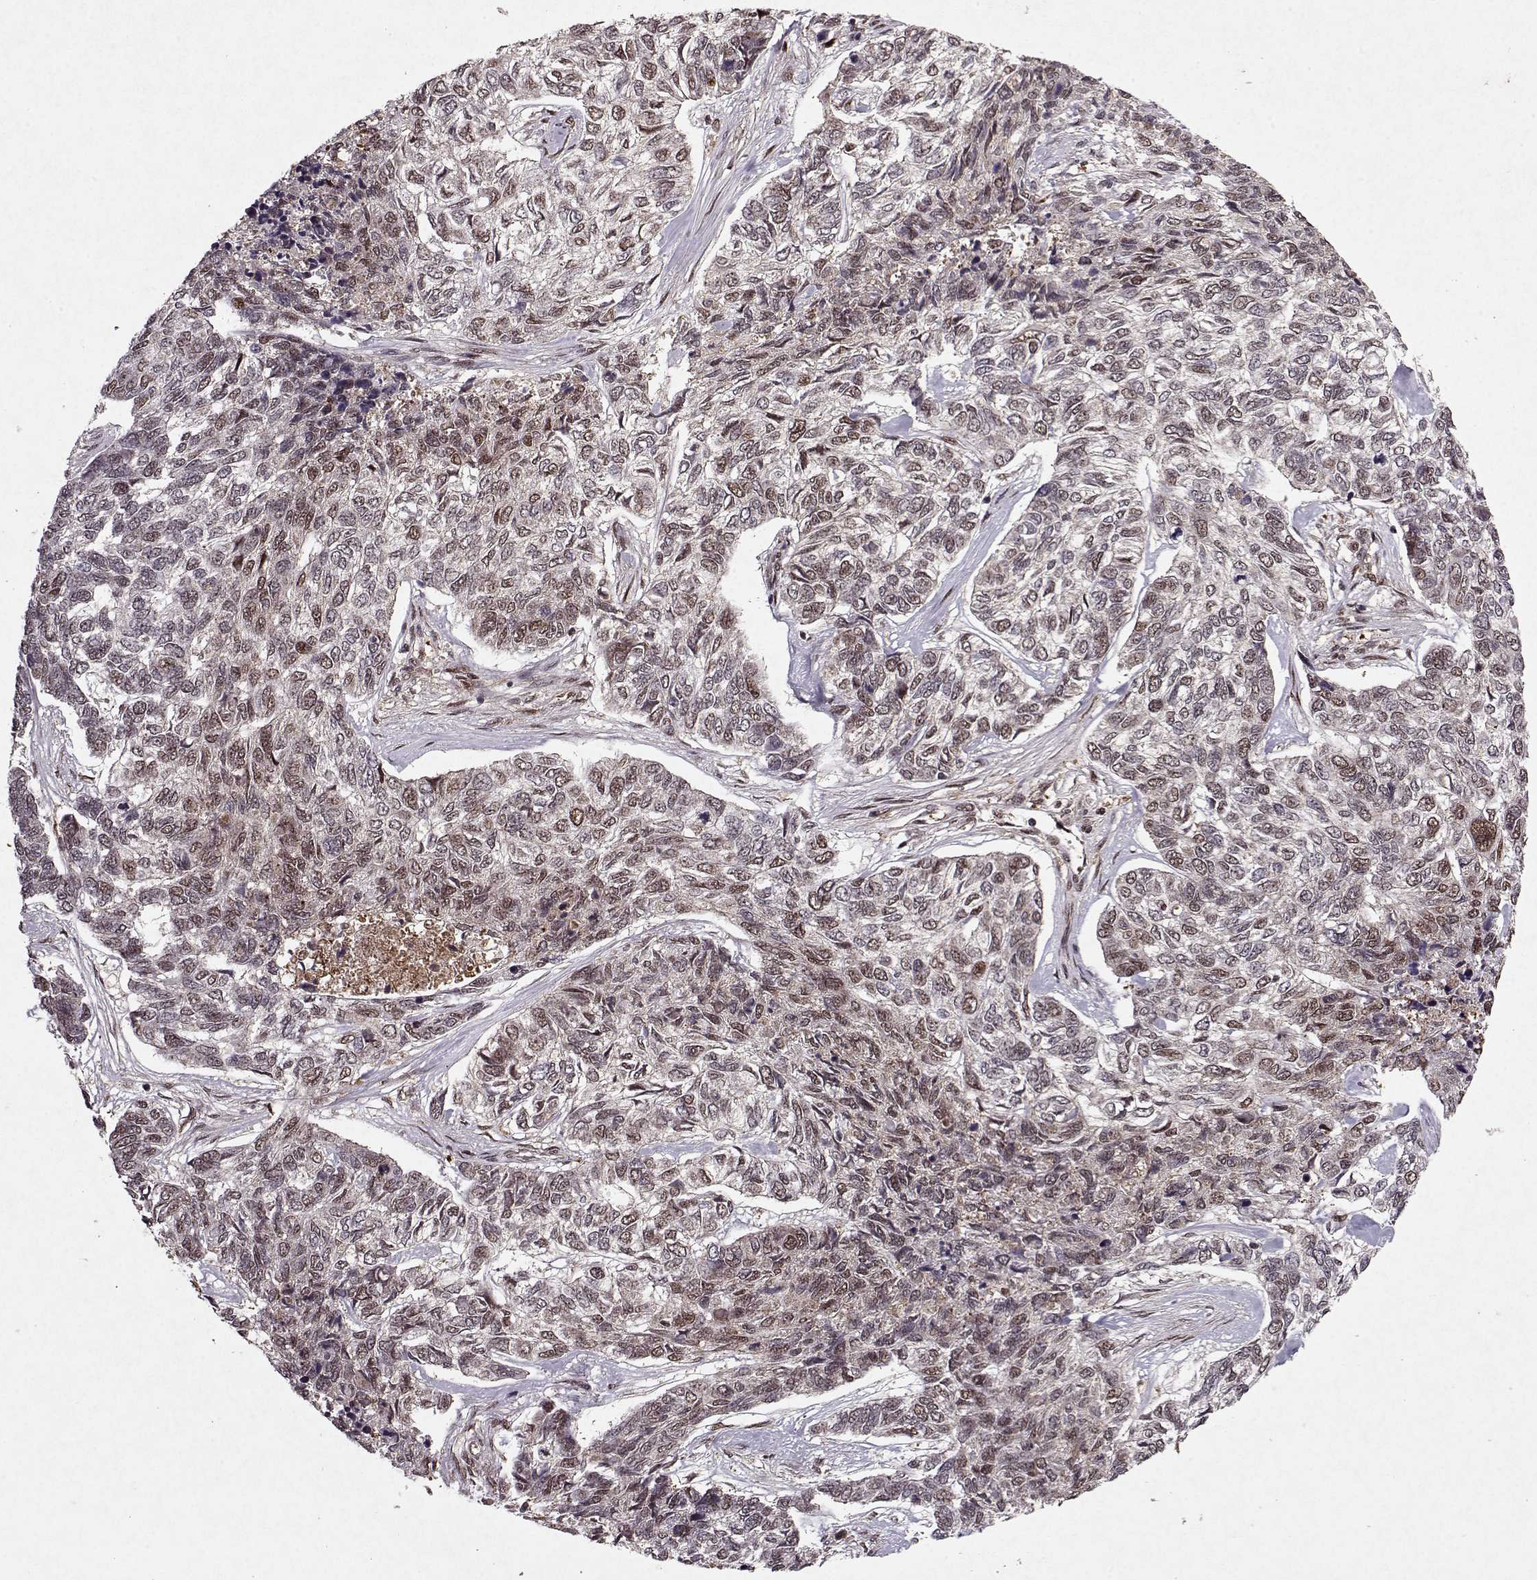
{"staining": {"intensity": "weak", "quantity": "25%-75%", "location": "nuclear"}, "tissue": "skin cancer", "cell_type": "Tumor cells", "image_type": "cancer", "snomed": [{"axis": "morphology", "description": "Basal cell carcinoma"}, {"axis": "topography", "description": "Skin"}], "caption": "Basal cell carcinoma (skin) stained for a protein (brown) shows weak nuclear positive expression in approximately 25%-75% of tumor cells.", "gene": "PSMA7", "patient": {"sex": "female", "age": 65}}